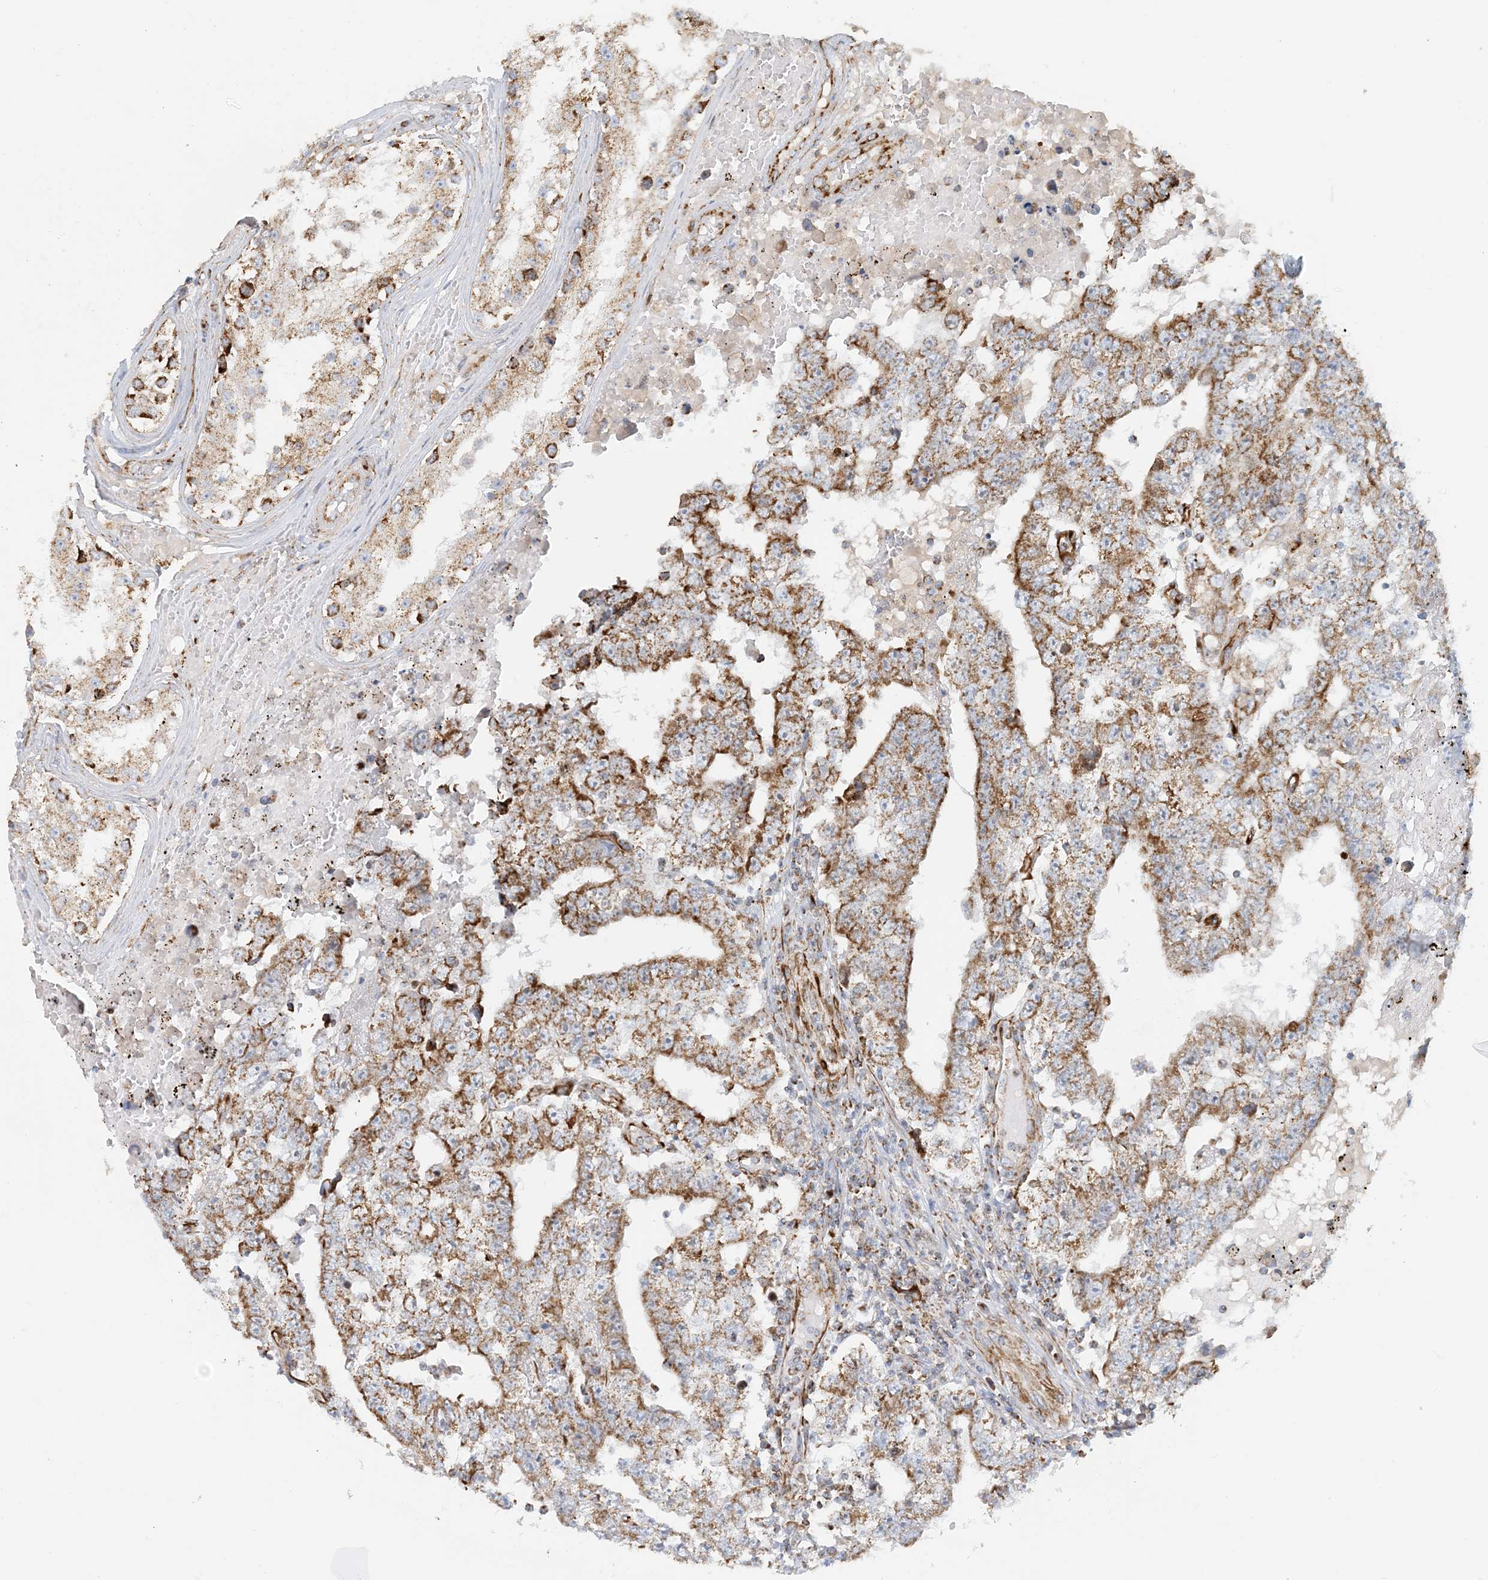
{"staining": {"intensity": "moderate", "quantity": ">75%", "location": "cytoplasmic/membranous"}, "tissue": "testis cancer", "cell_type": "Tumor cells", "image_type": "cancer", "snomed": [{"axis": "morphology", "description": "Carcinoma, Embryonal, NOS"}, {"axis": "topography", "description": "Testis"}], "caption": "Immunohistochemistry histopathology image of testis cancer stained for a protein (brown), which shows medium levels of moderate cytoplasmic/membranous expression in about >75% of tumor cells.", "gene": "COA3", "patient": {"sex": "male", "age": 25}}